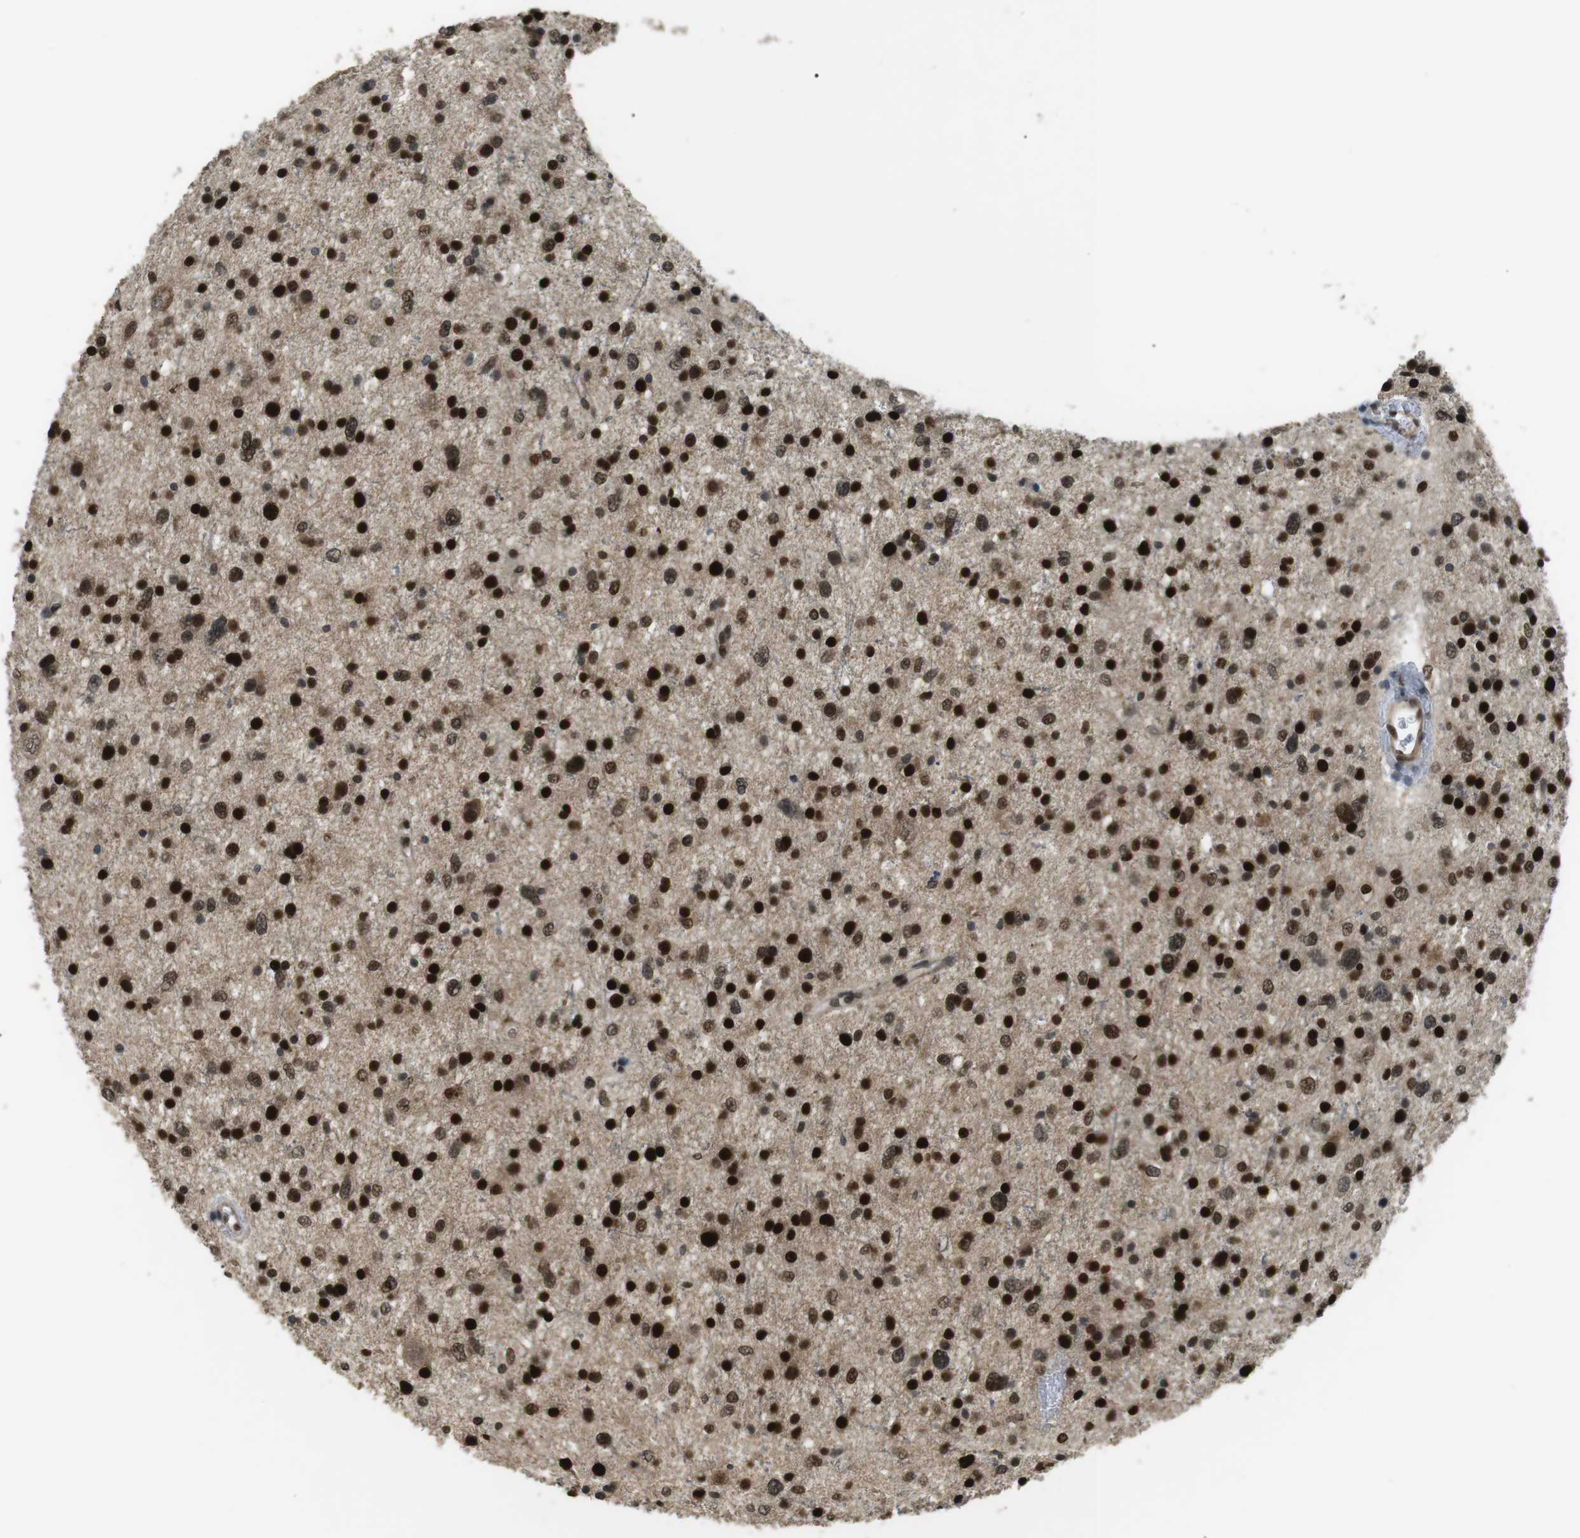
{"staining": {"intensity": "strong", "quantity": ">75%", "location": "nuclear"}, "tissue": "glioma", "cell_type": "Tumor cells", "image_type": "cancer", "snomed": [{"axis": "morphology", "description": "Glioma, malignant, Low grade"}, {"axis": "topography", "description": "Brain"}], "caption": "A high amount of strong nuclear expression is identified in approximately >75% of tumor cells in glioma tissue. (Brightfield microscopy of DAB IHC at high magnification).", "gene": "ORAI3", "patient": {"sex": "female", "age": 37}}